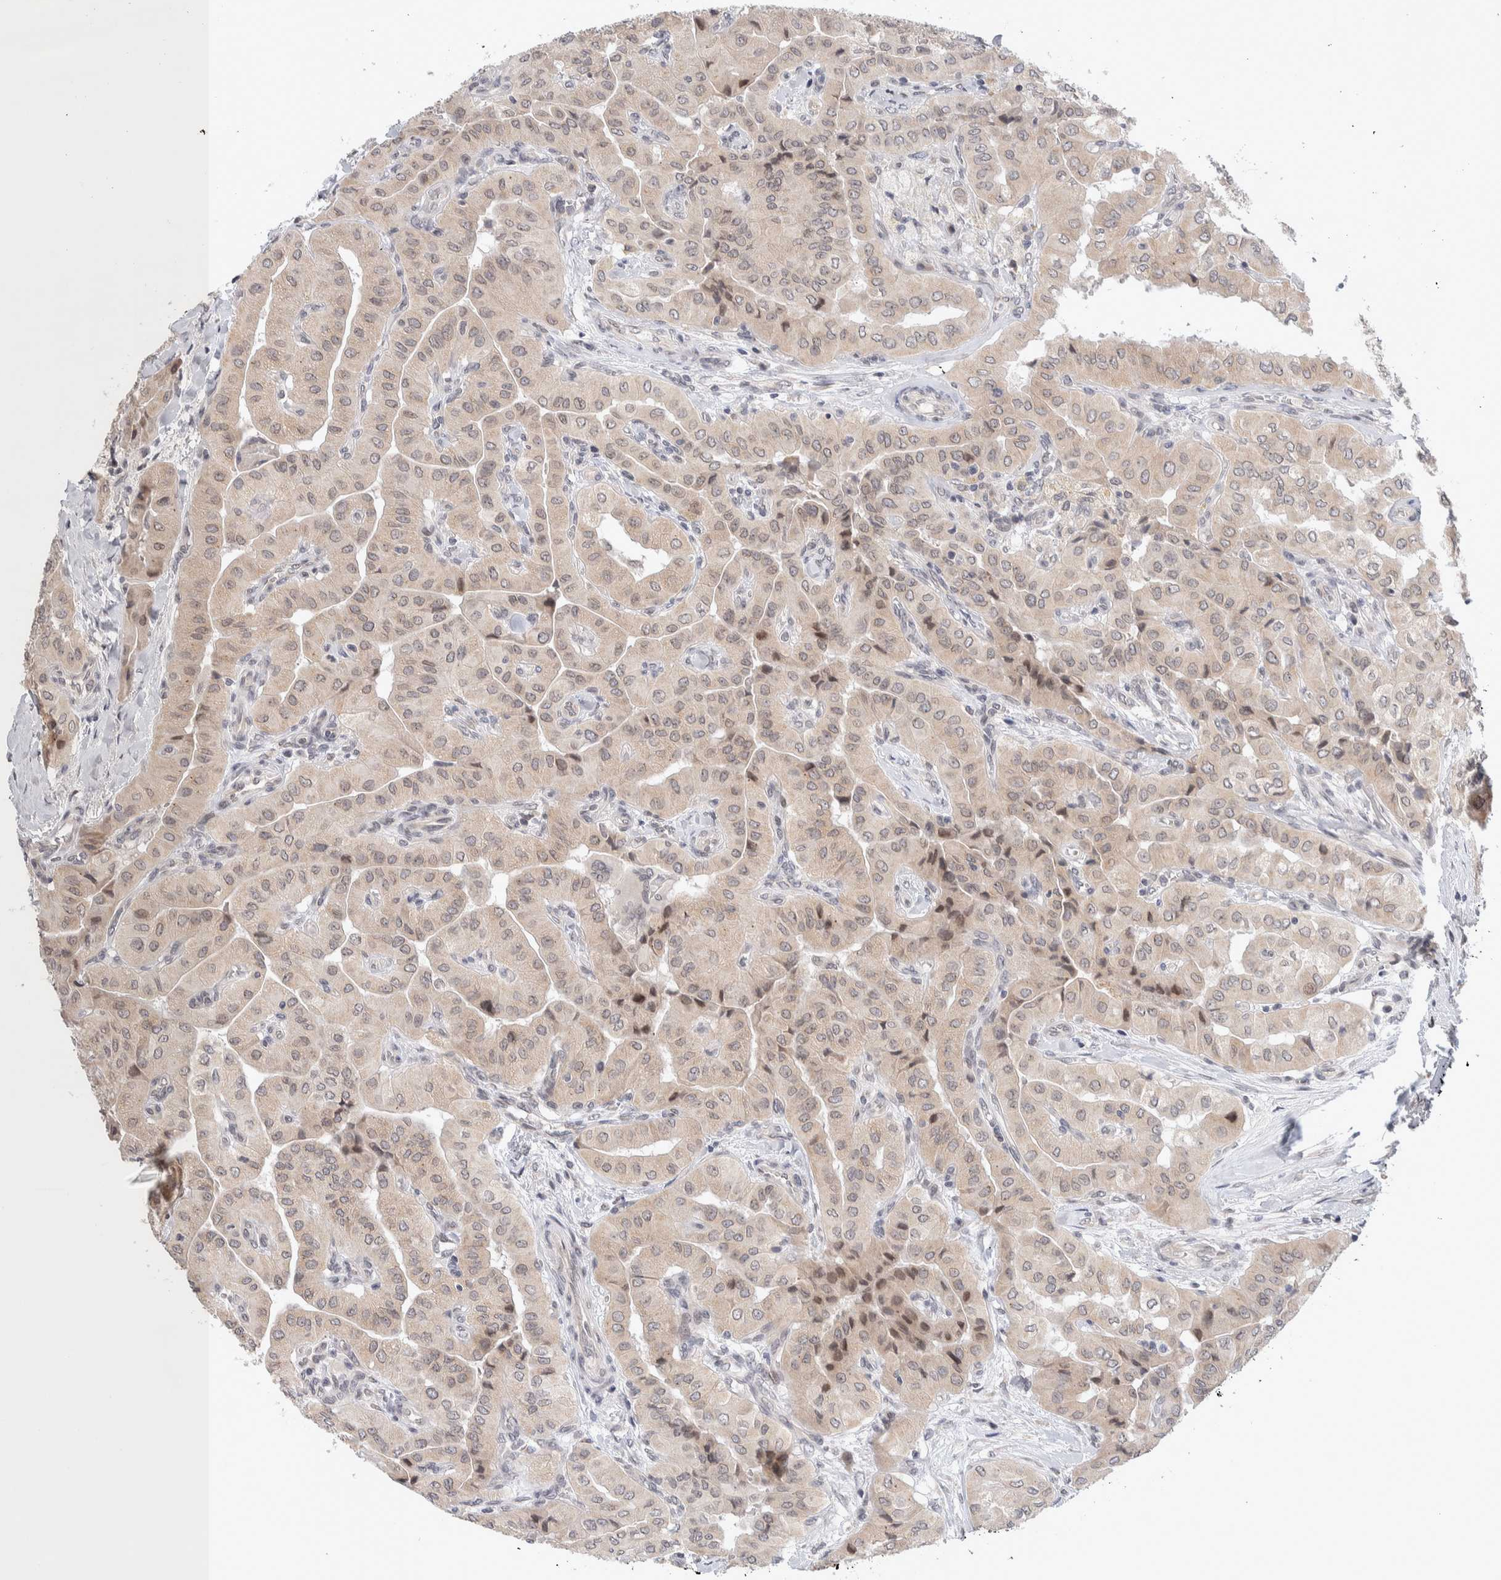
{"staining": {"intensity": "weak", "quantity": ">75%", "location": "cytoplasmic/membranous"}, "tissue": "thyroid cancer", "cell_type": "Tumor cells", "image_type": "cancer", "snomed": [{"axis": "morphology", "description": "Papillary adenocarcinoma, NOS"}, {"axis": "topography", "description": "Thyroid gland"}], "caption": "An IHC image of neoplastic tissue is shown. Protein staining in brown labels weak cytoplasmic/membranous positivity in thyroid cancer (papillary adenocarcinoma) within tumor cells.", "gene": "CRAT", "patient": {"sex": "female", "age": 59}}